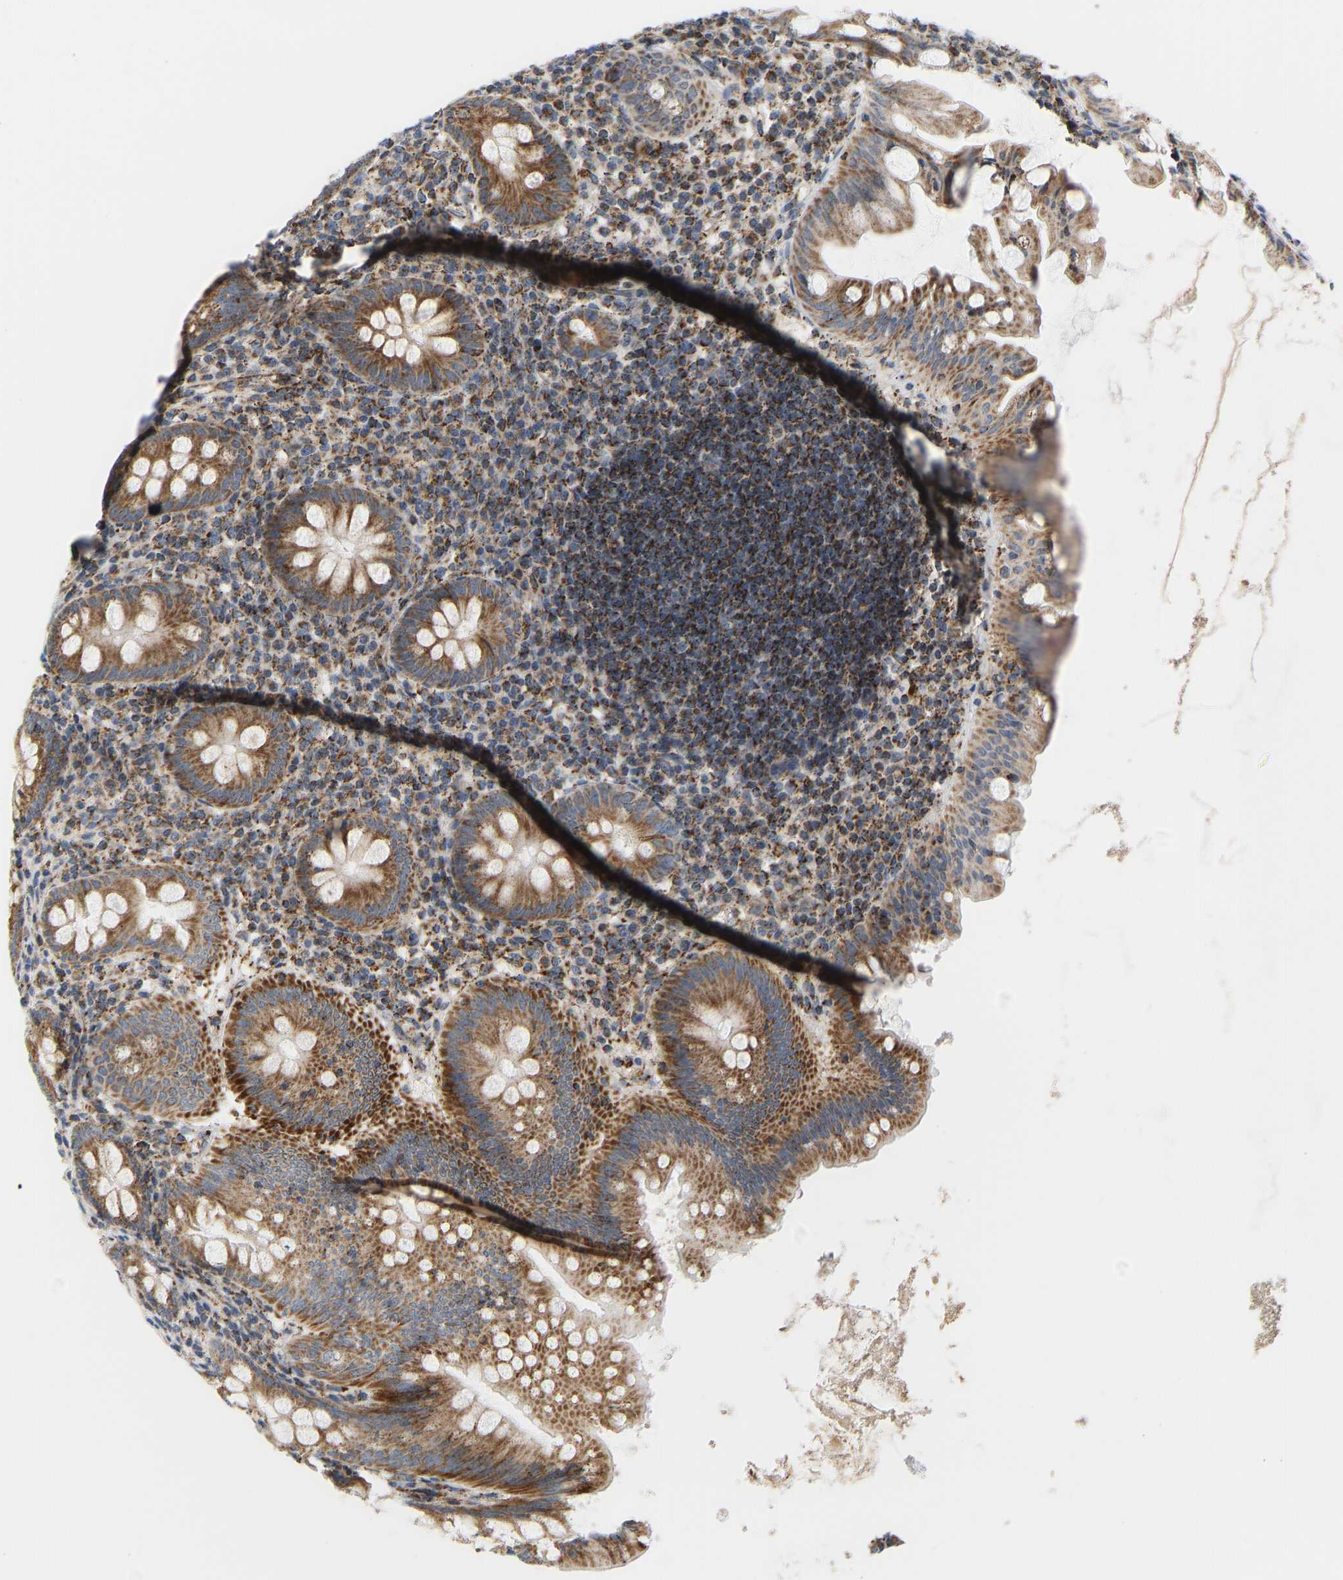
{"staining": {"intensity": "moderate", "quantity": ">75%", "location": "cytoplasmic/membranous"}, "tissue": "appendix", "cell_type": "Glandular cells", "image_type": "normal", "snomed": [{"axis": "morphology", "description": "Normal tissue, NOS"}, {"axis": "topography", "description": "Appendix"}], "caption": "The histopathology image reveals immunohistochemical staining of unremarkable appendix. There is moderate cytoplasmic/membranous staining is seen in approximately >75% of glandular cells. (brown staining indicates protein expression, while blue staining denotes nuclei).", "gene": "GPSM2", "patient": {"sex": "male", "age": 56}}